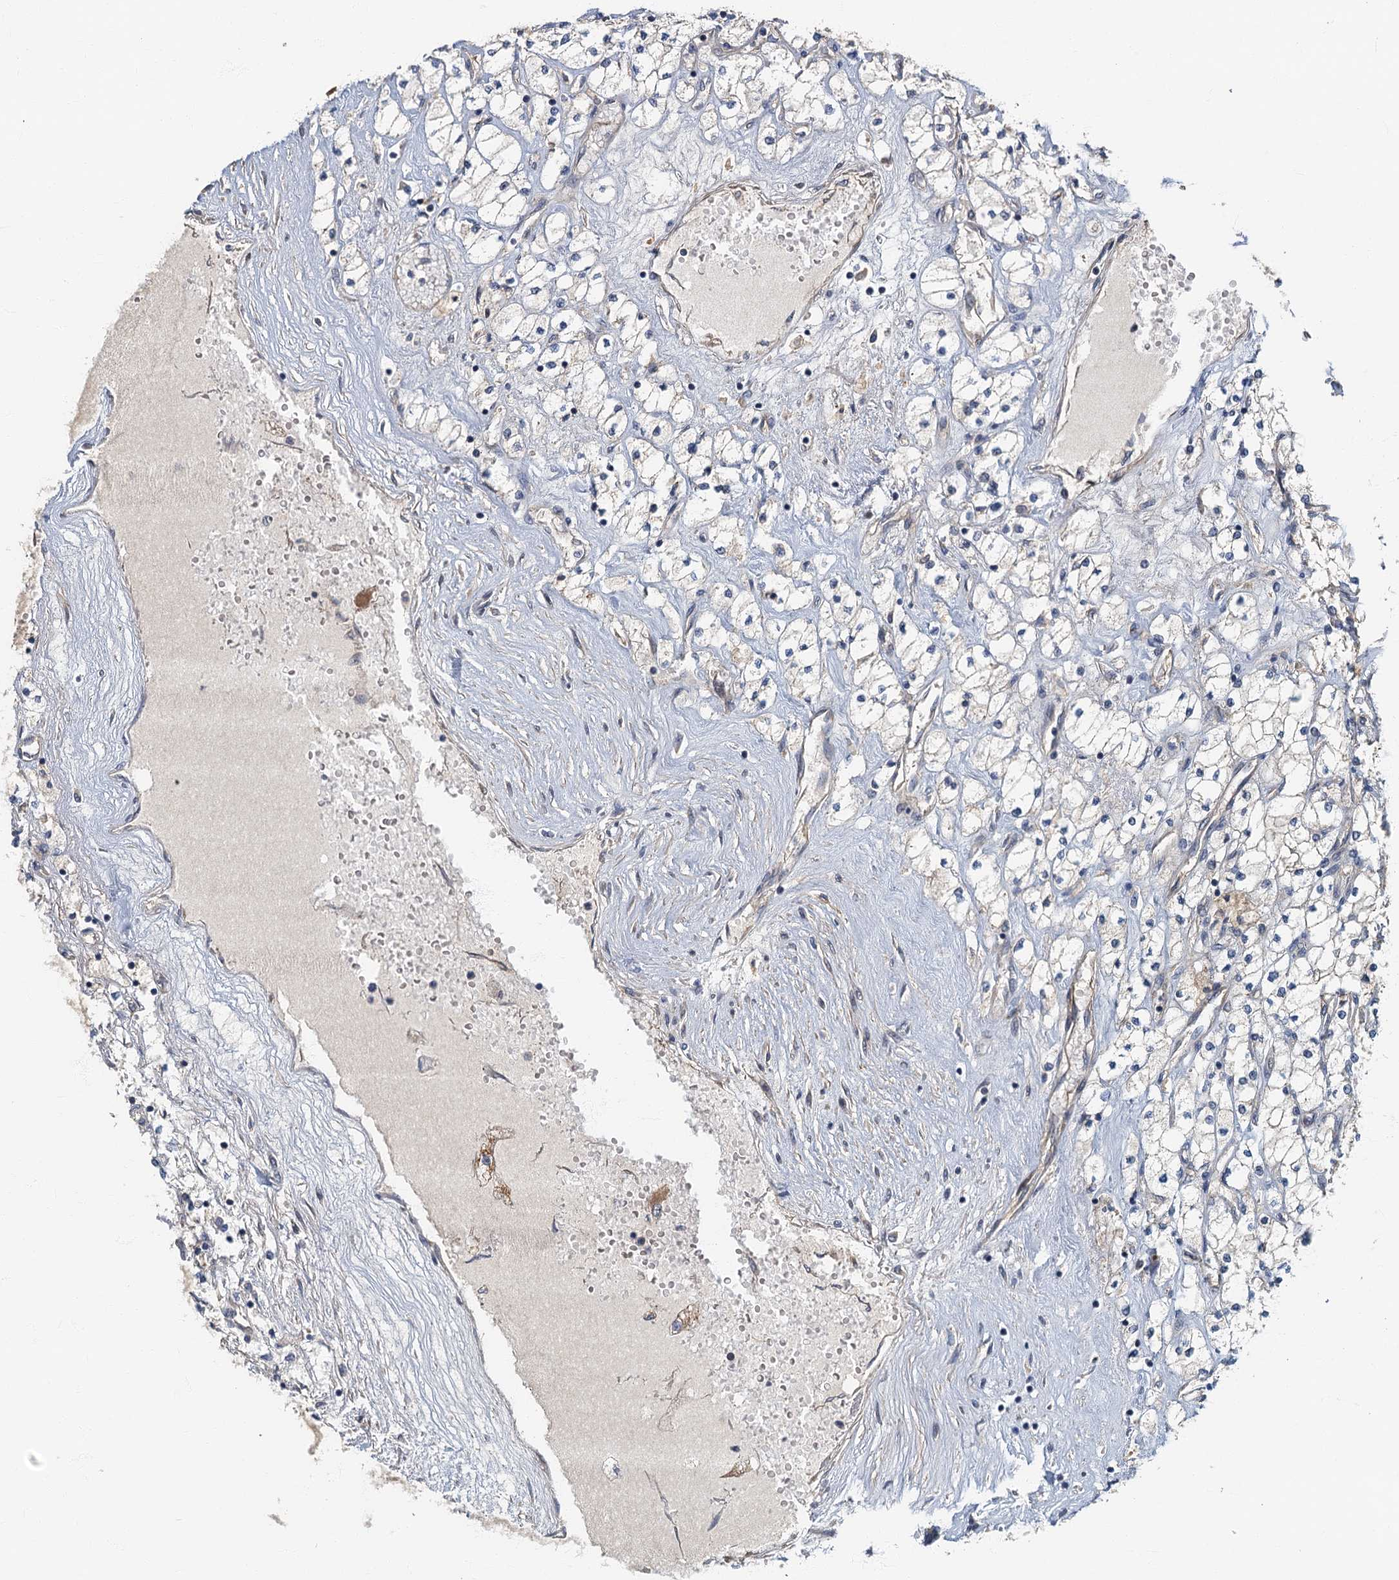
{"staining": {"intensity": "moderate", "quantity": "25%-75%", "location": "cytoplasmic/membranous"}, "tissue": "renal cancer", "cell_type": "Tumor cells", "image_type": "cancer", "snomed": [{"axis": "morphology", "description": "Adenocarcinoma, NOS"}, {"axis": "topography", "description": "Kidney"}], "caption": "This is a photomicrograph of immunohistochemistry (IHC) staining of adenocarcinoma (renal), which shows moderate expression in the cytoplasmic/membranous of tumor cells.", "gene": "CKAP2L", "patient": {"sex": "male", "age": 80}}